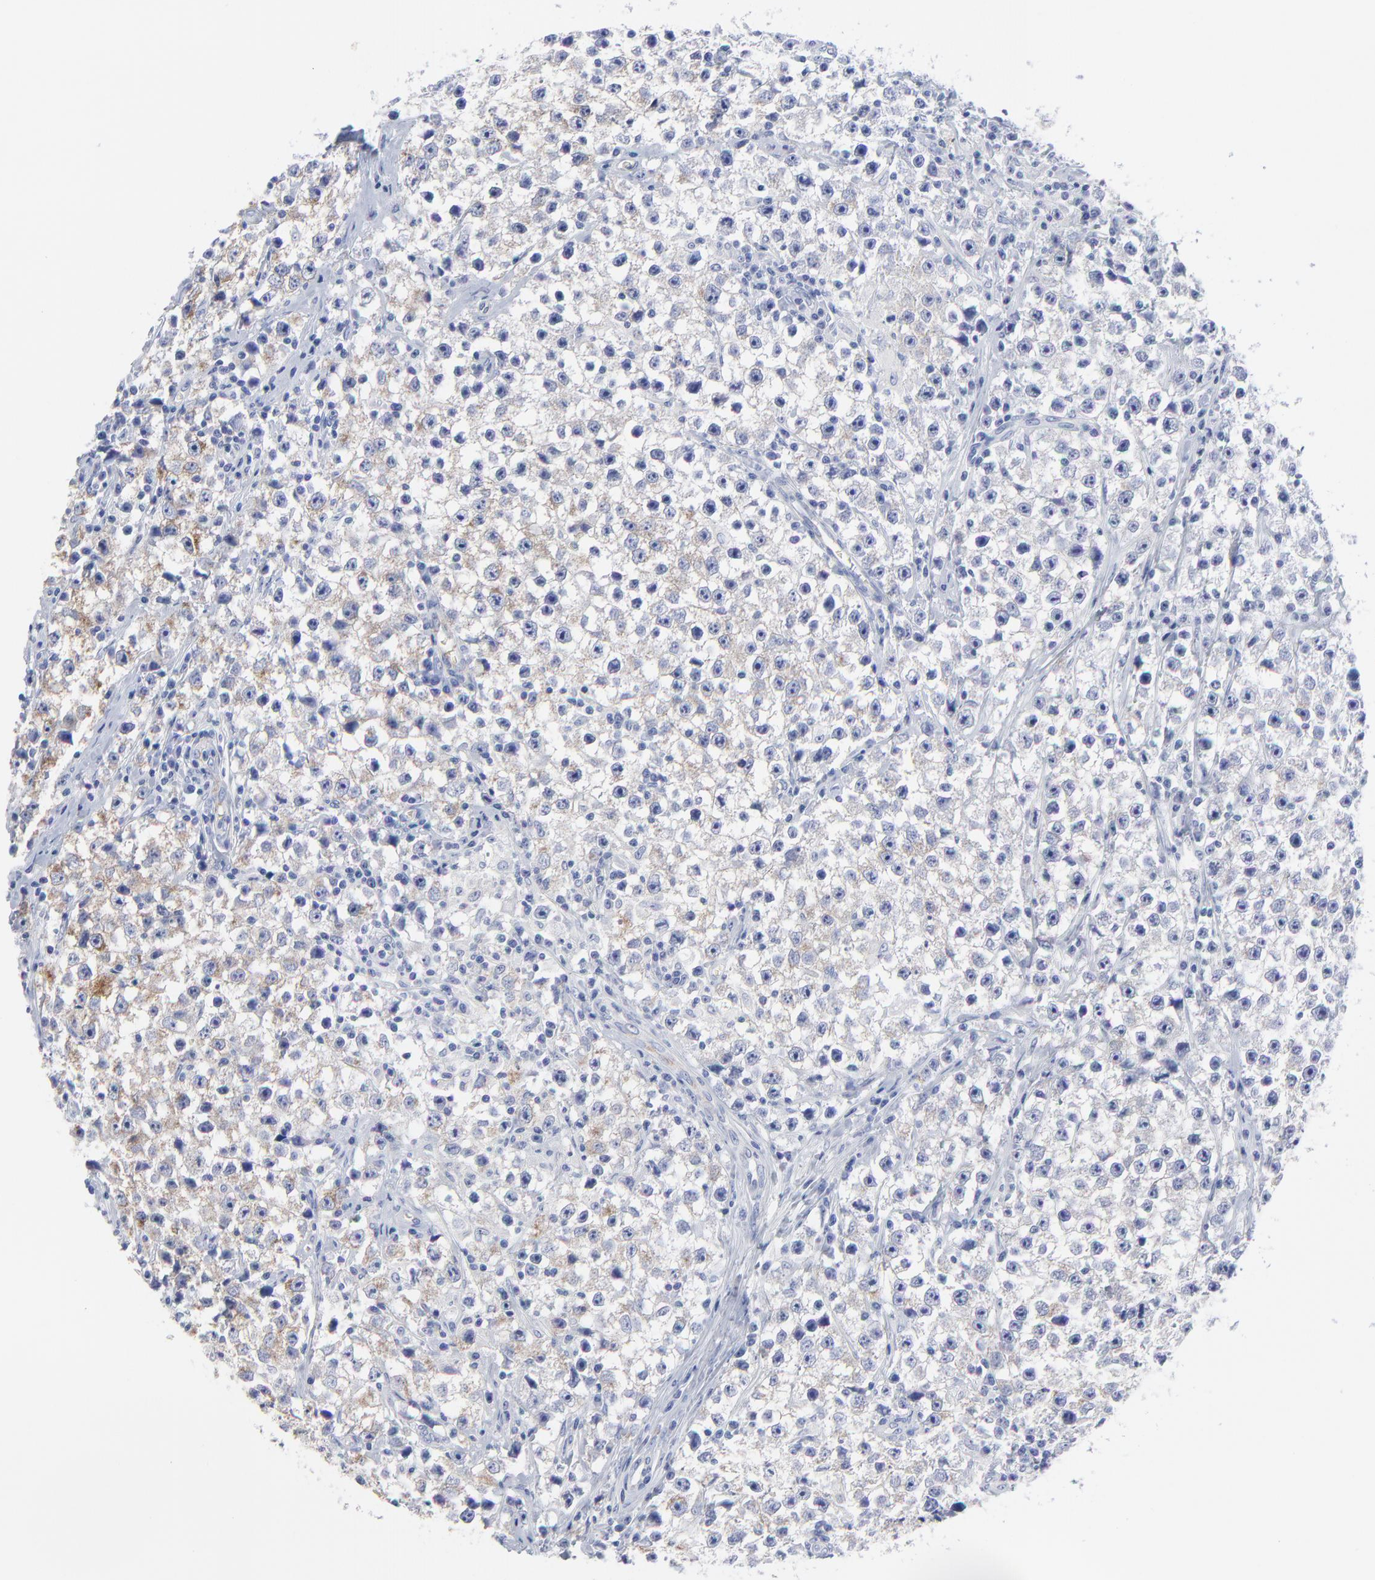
{"staining": {"intensity": "weak", "quantity": "25%-75%", "location": "cytoplasmic/membranous"}, "tissue": "testis cancer", "cell_type": "Tumor cells", "image_type": "cancer", "snomed": [{"axis": "morphology", "description": "Seminoma, NOS"}, {"axis": "topography", "description": "Testis"}], "caption": "Brown immunohistochemical staining in testis seminoma displays weak cytoplasmic/membranous positivity in about 25%-75% of tumor cells. The staining was performed using DAB to visualize the protein expression in brown, while the nuclei were stained in blue with hematoxylin (Magnification: 20x).", "gene": "CNTN3", "patient": {"sex": "male", "age": 35}}